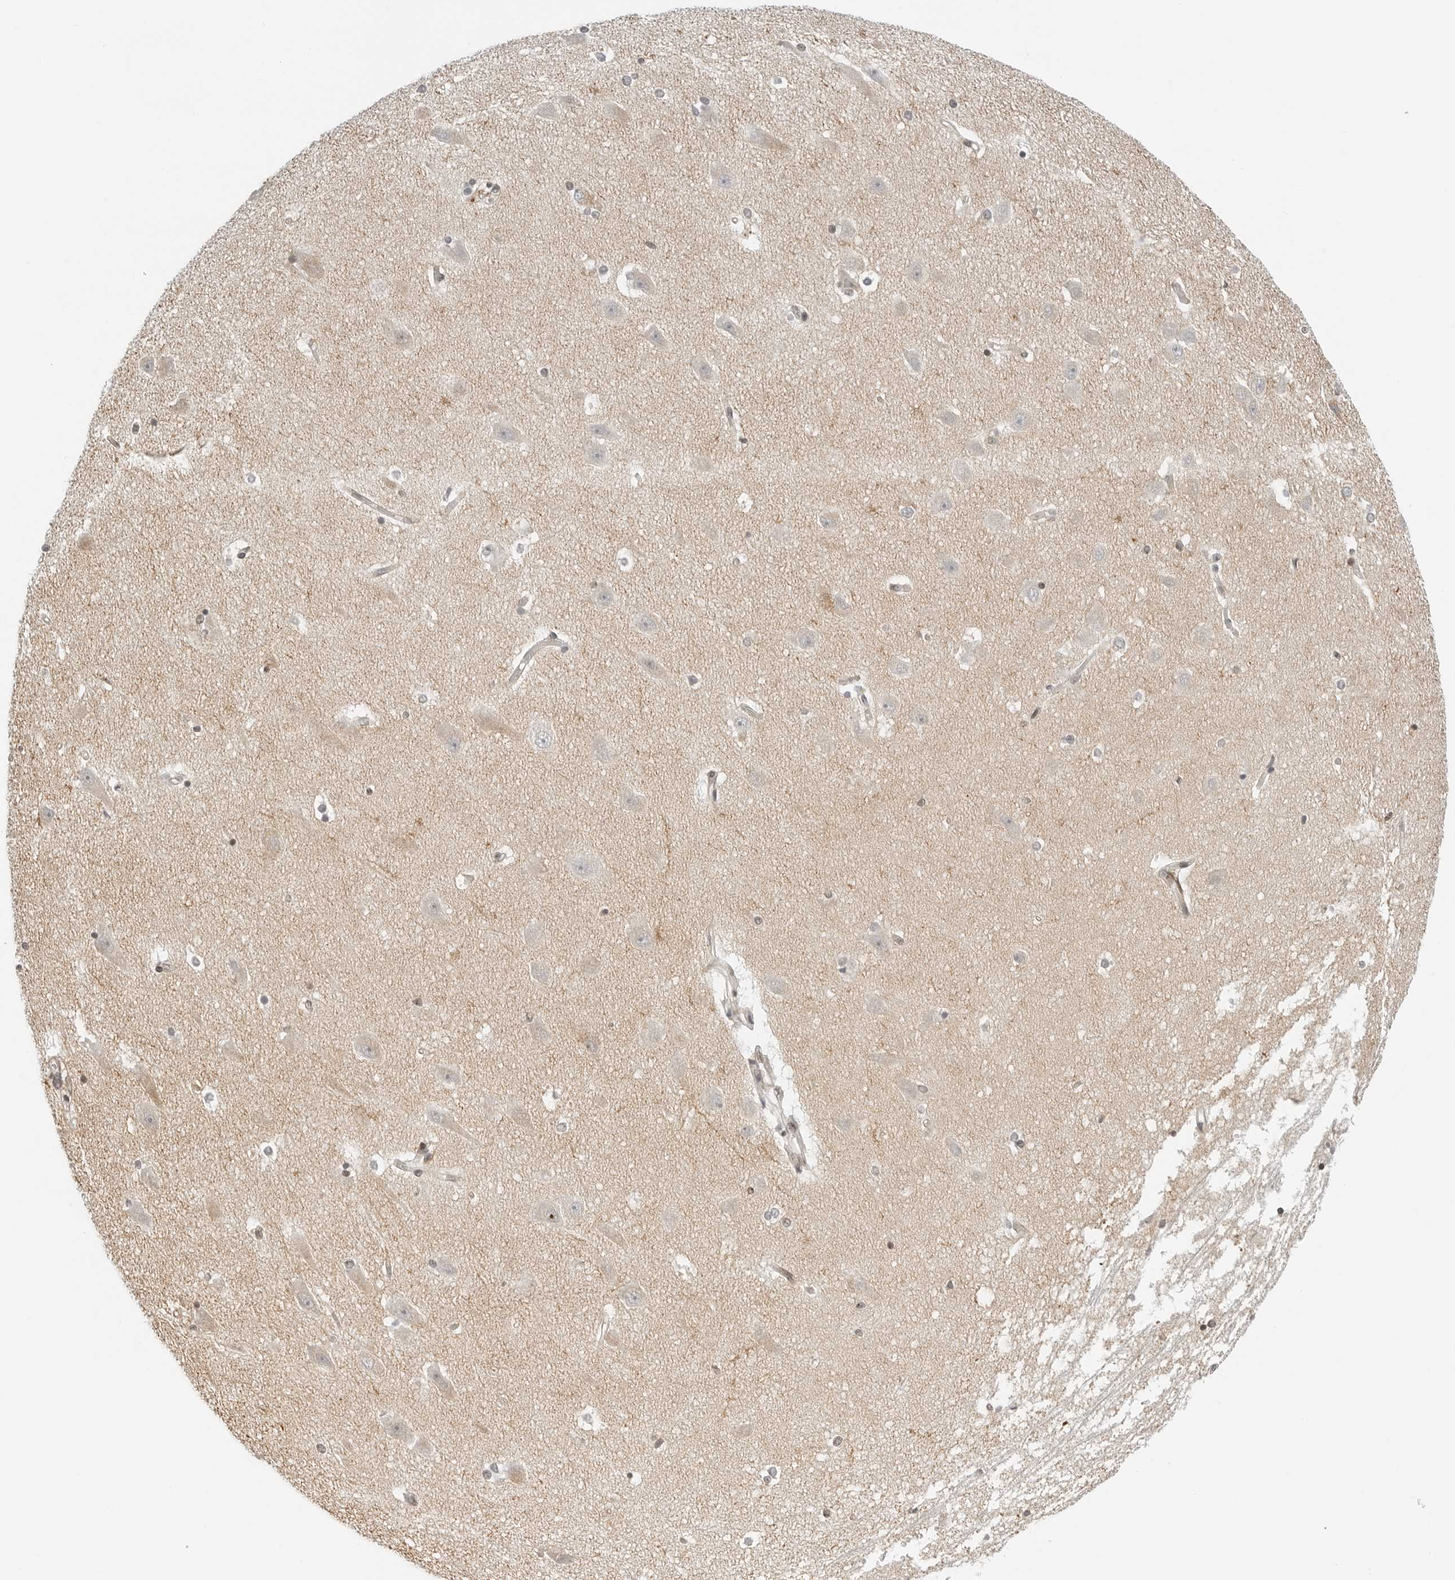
{"staining": {"intensity": "weak", "quantity": "<25%", "location": "cytoplasmic/membranous,nuclear"}, "tissue": "hippocampus", "cell_type": "Glial cells", "image_type": "normal", "snomed": [{"axis": "morphology", "description": "Normal tissue, NOS"}, {"axis": "topography", "description": "Hippocampus"}], "caption": "IHC image of benign human hippocampus stained for a protein (brown), which demonstrates no positivity in glial cells. The staining was performed using DAB to visualize the protein expression in brown, while the nuclei were stained in blue with hematoxylin (Magnification: 20x).", "gene": "RIMKLA", "patient": {"sex": "male", "age": 45}}